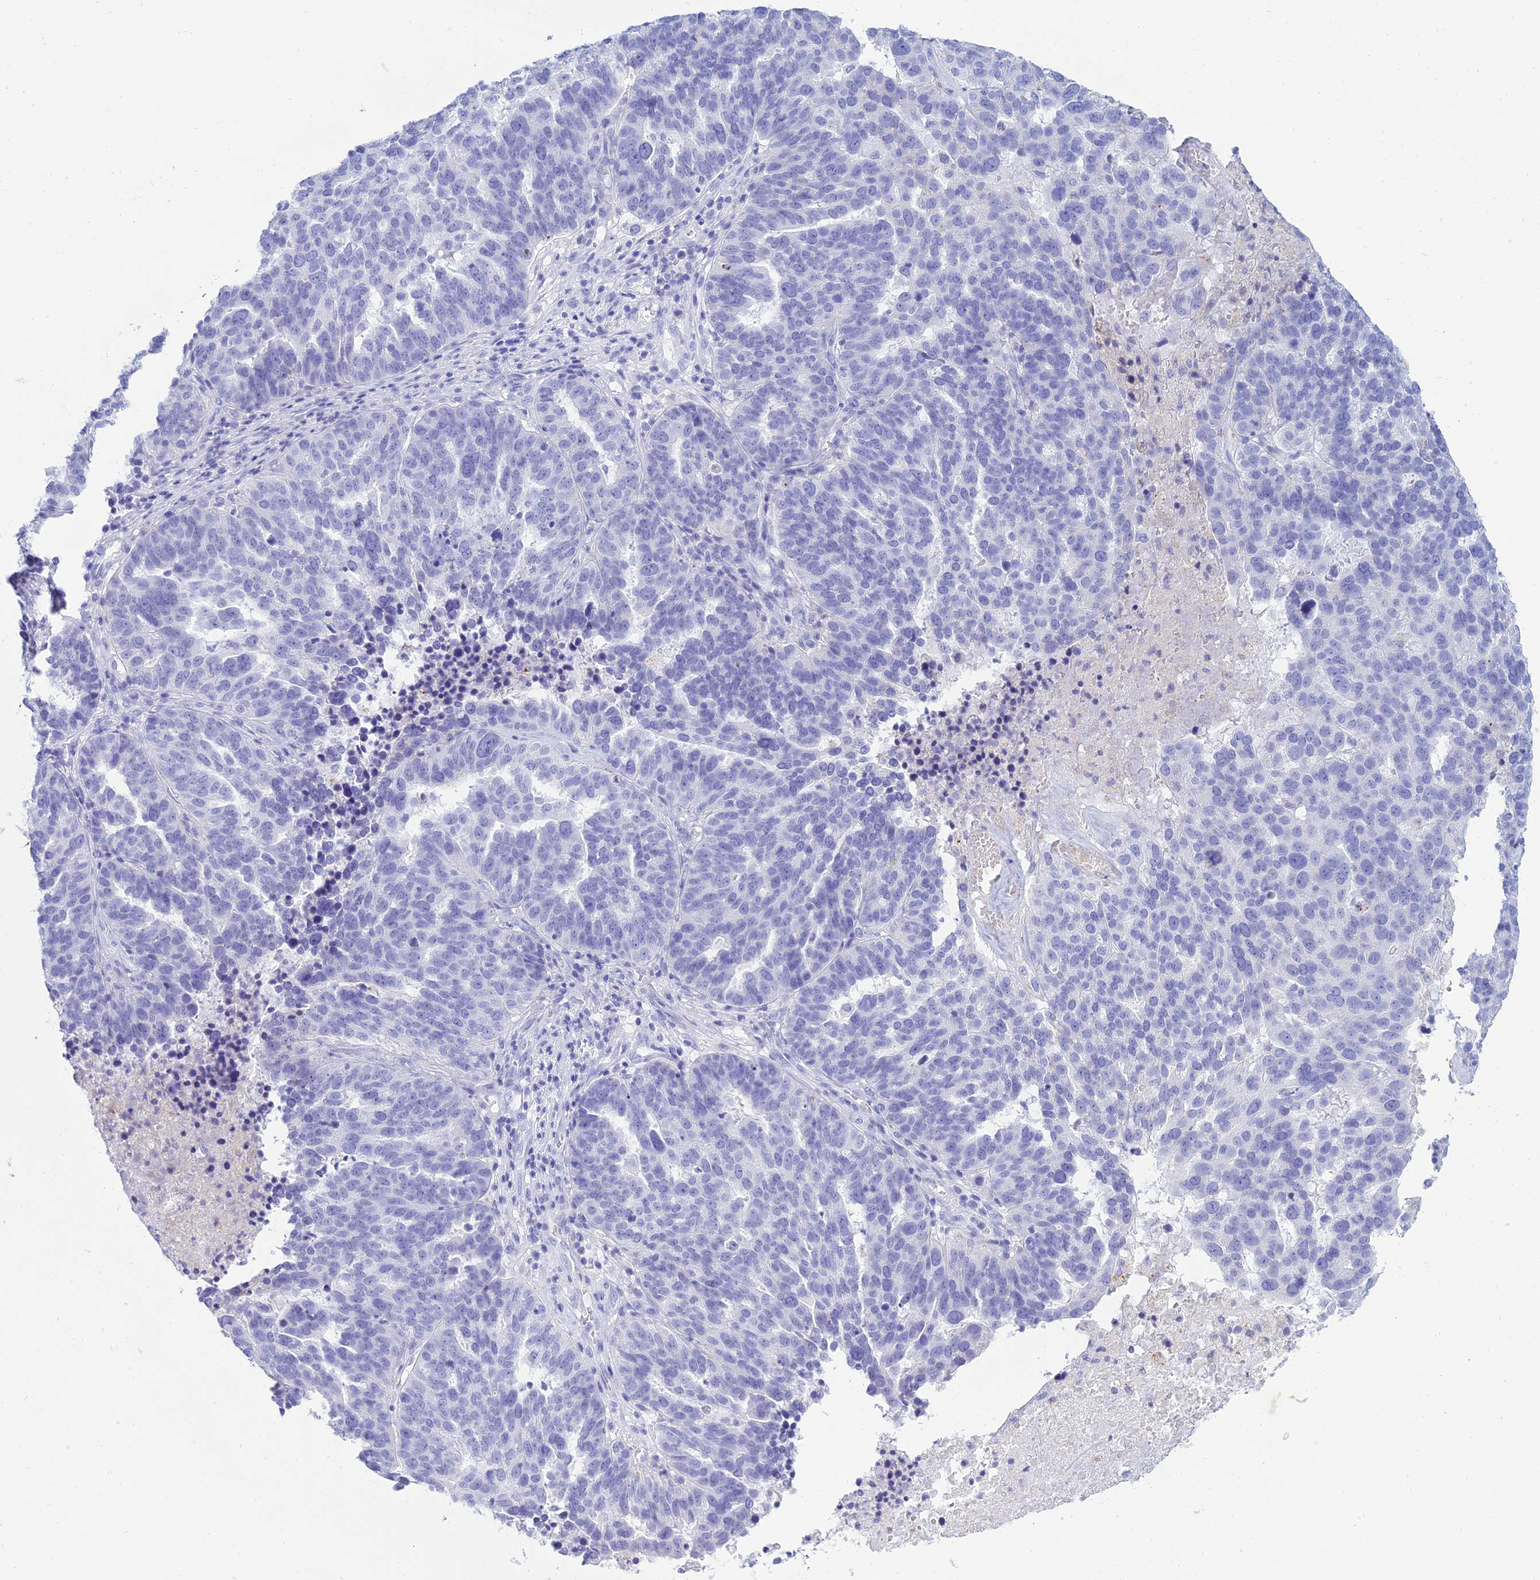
{"staining": {"intensity": "negative", "quantity": "none", "location": "none"}, "tissue": "ovarian cancer", "cell_type": "Tumor cells", "image_type": "cancer", "snomed": [{"axis": "morphology", "description": "Cystadenocarcinoma, serous, NOS"}, {"axis": "topography", "description": "Ovary"}], "caption": "DAB immunohistochemical staining of human ovarian cancer exhibits no significant staining in tumor cells.", "gene": "MAL2", "patient": {"sex": "female", "age": 59}}